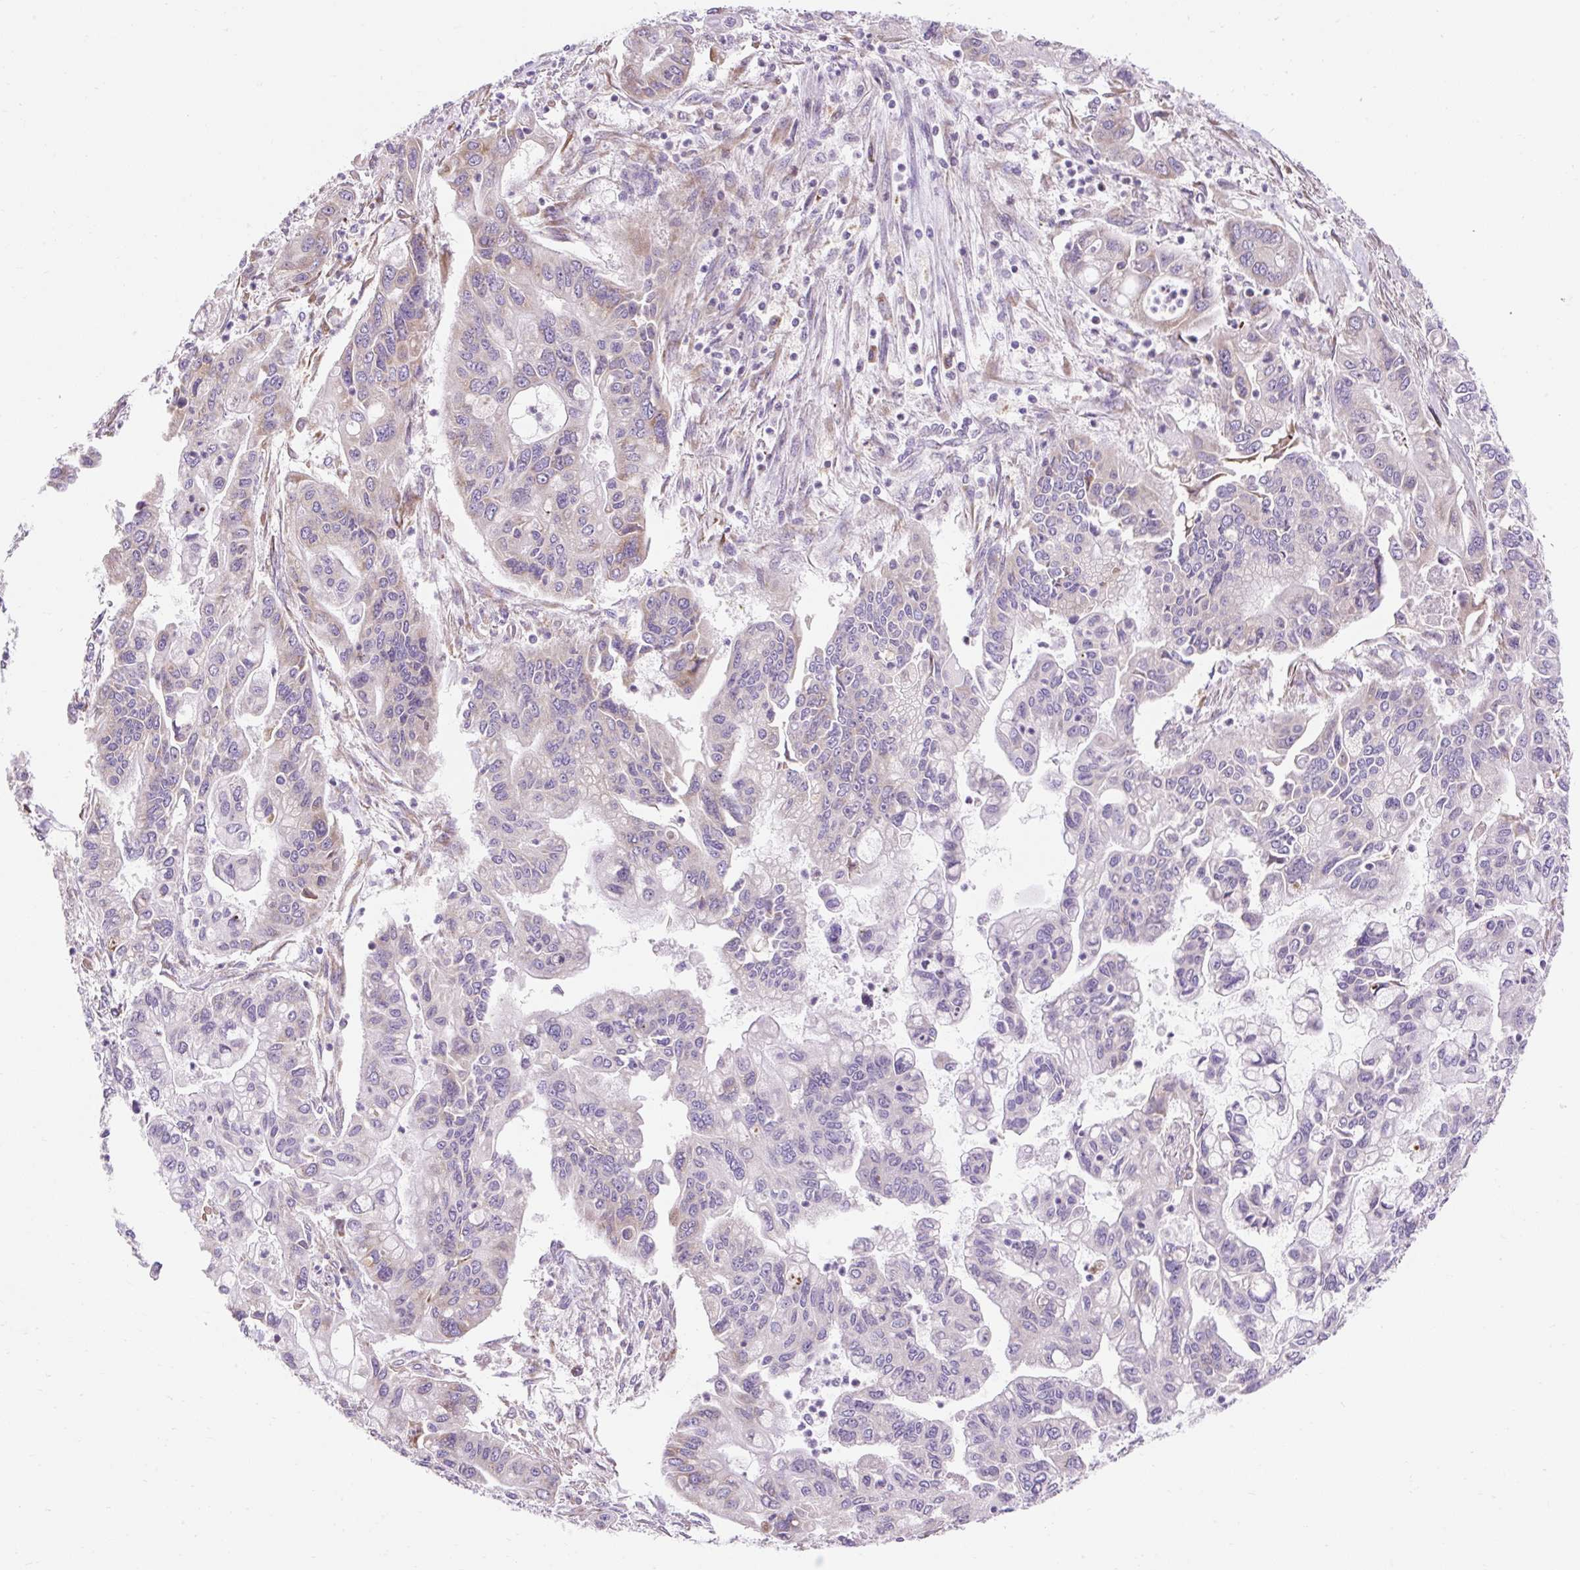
{"staining": {"intensity": "weak", "quantity": "<25%", "location": "cytoplasmic/membranous"}, "tissue": "pancreatic cancer", "cell_type": "Tumor cells", "image_type": "cancer", "snomed": [{"axis": "morphology", "description": "Adenocarcinoma, NOS"}, {"axis": "topography", "description": "Pancreas"}], "caption": "Immunohistochemistry (IHC) image of human adenocarcinoma (pancreatic) stained for a protein (brown), which shows no staining in tumor cells.", "gene": "GPR45", "patient": {"sex": "male", "age": 62}}